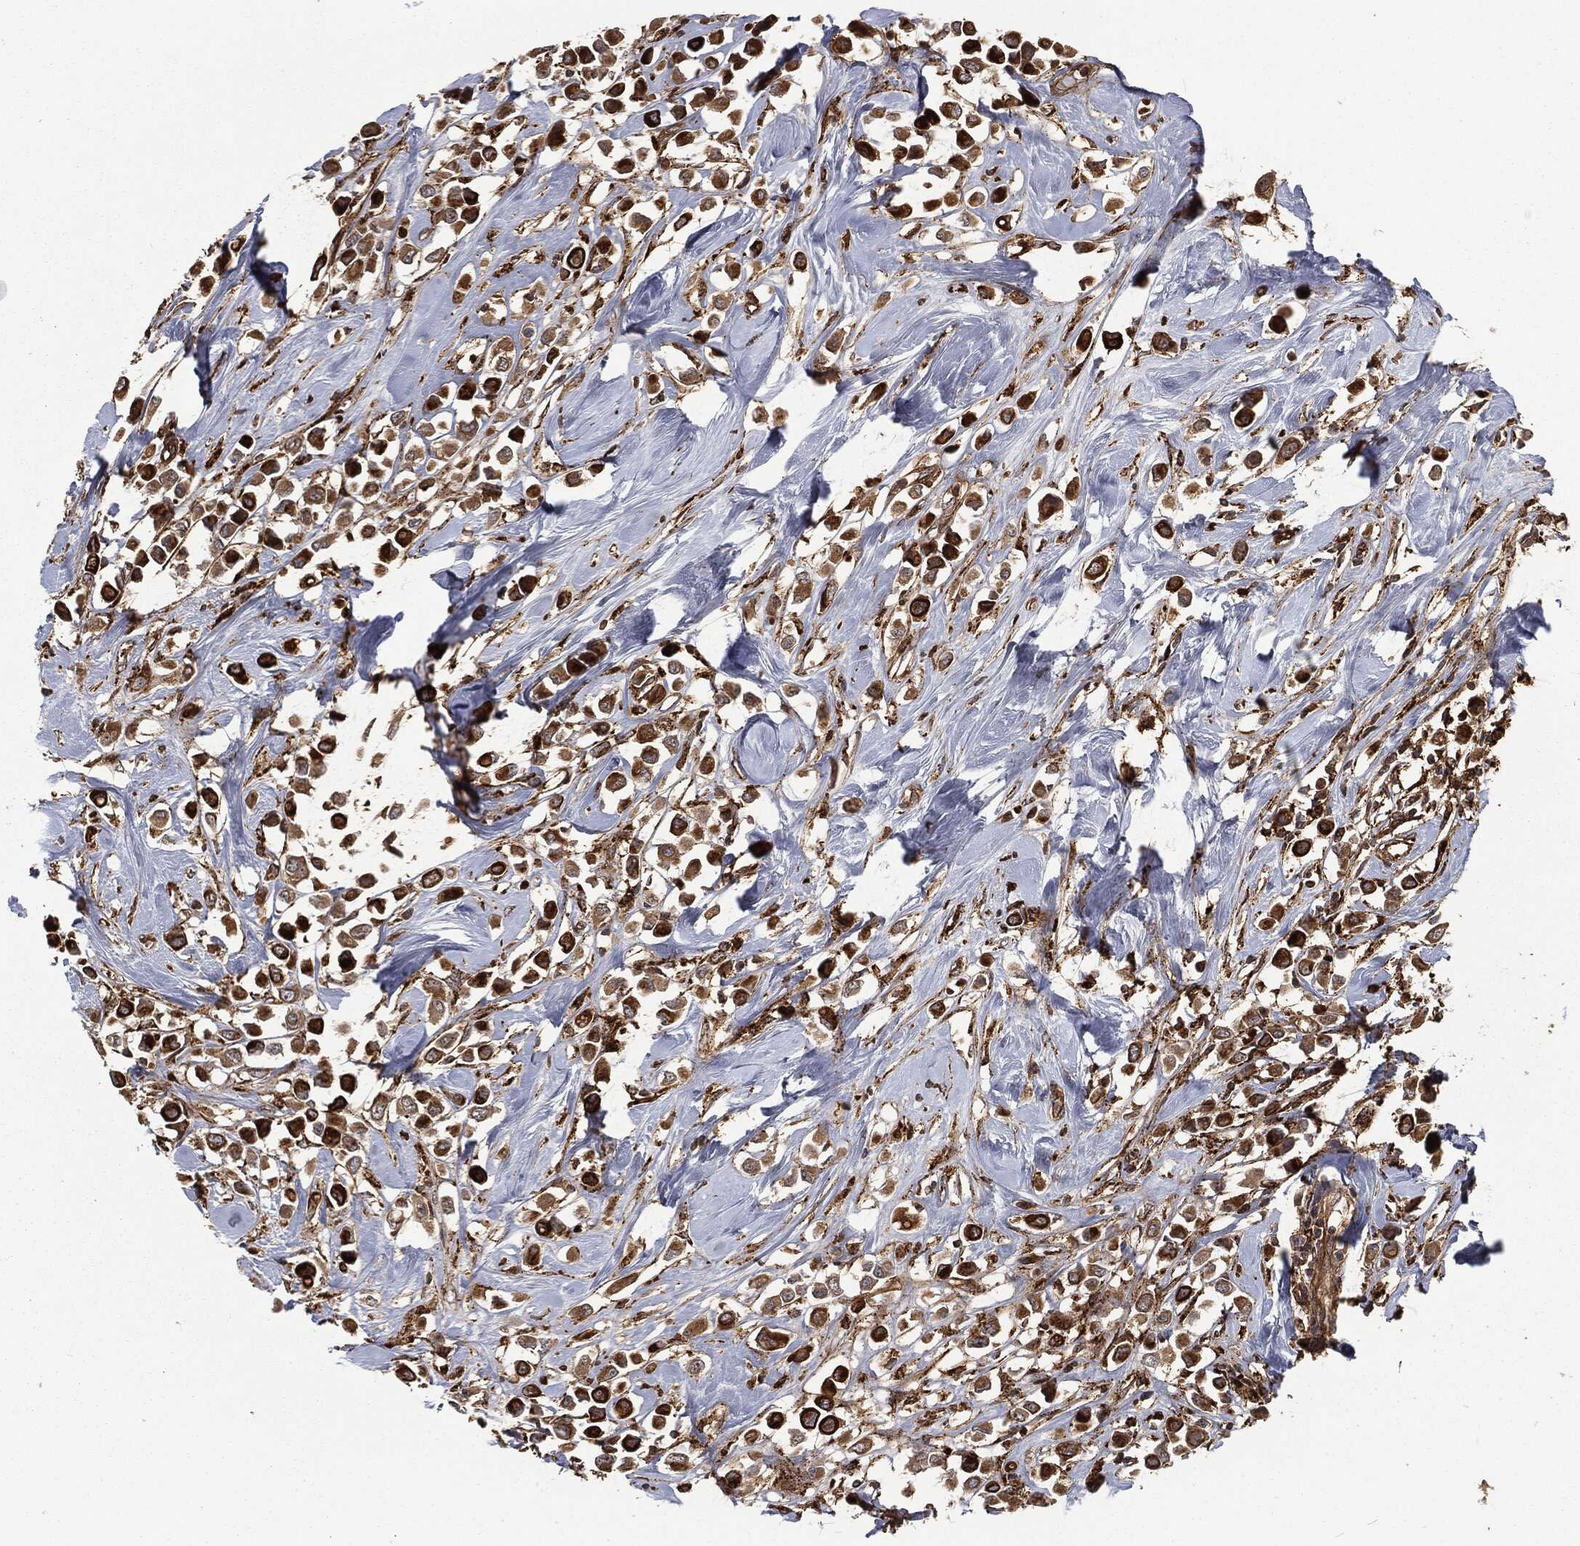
{"staining": {"intensity": "strong", "quantity": ">75%", "location": "cytoplasmic/membranous"}, "tissue": "breast cancer", "cell_type": "Tumor cells", "image_type": "cancer", "snomed": [{"axis": "morphology", "description": "Duct carcinoma"}, {"axis": "topography", "description": "Breast"}], "caption": "Protein staining of intraductal carcinoma (breast) tissue exhibits strong cytoplasmic/membranous staining in approximately >75% of tumor cells.", "gene": "RFTN1", "patient": {"sex": "female", "age": 61}}